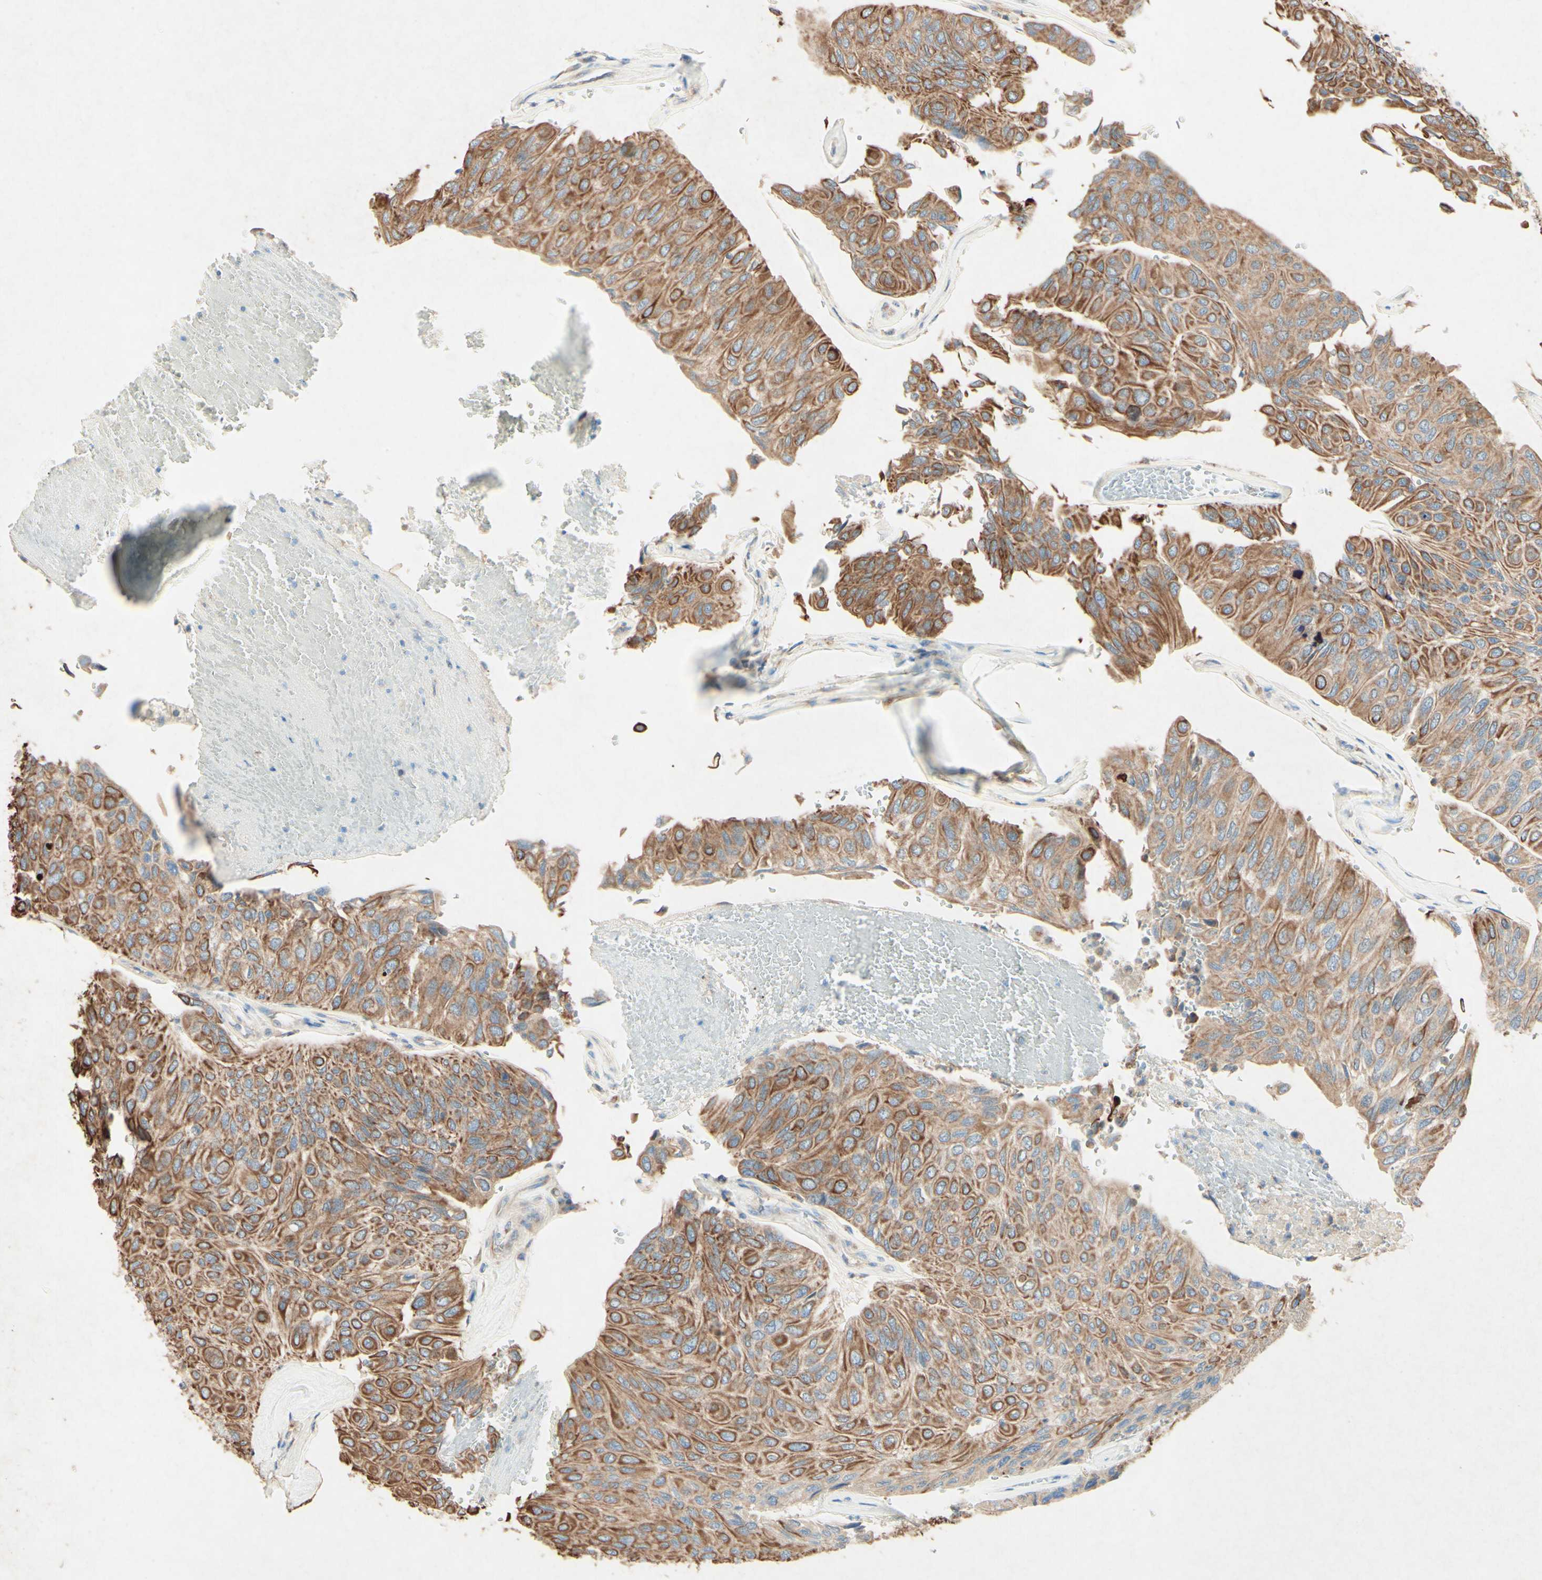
{"staining": {"intensity": "moderate", "quantity": ">75%", "location": "cytoplasmic/membranous"}, "tissue": "urothelial cancer", "cell_type": "Tumor cells", "image_type": "cancer", "snomed": [{"axis": "morphology", "description": "Urothelial carcinoma, High grade"}, {"axis": "topography", "description": "Urinary bladder"}], "caption": "Immunohistochemistry (IHC) of human high-grade urothelial carcinoma exhibits medium levels of moderate cytoplasmic/membranous staining in approximately >75% of tumor cells.", "gene": "MTM1", "patient": {"sex": "male", "age": 66}}